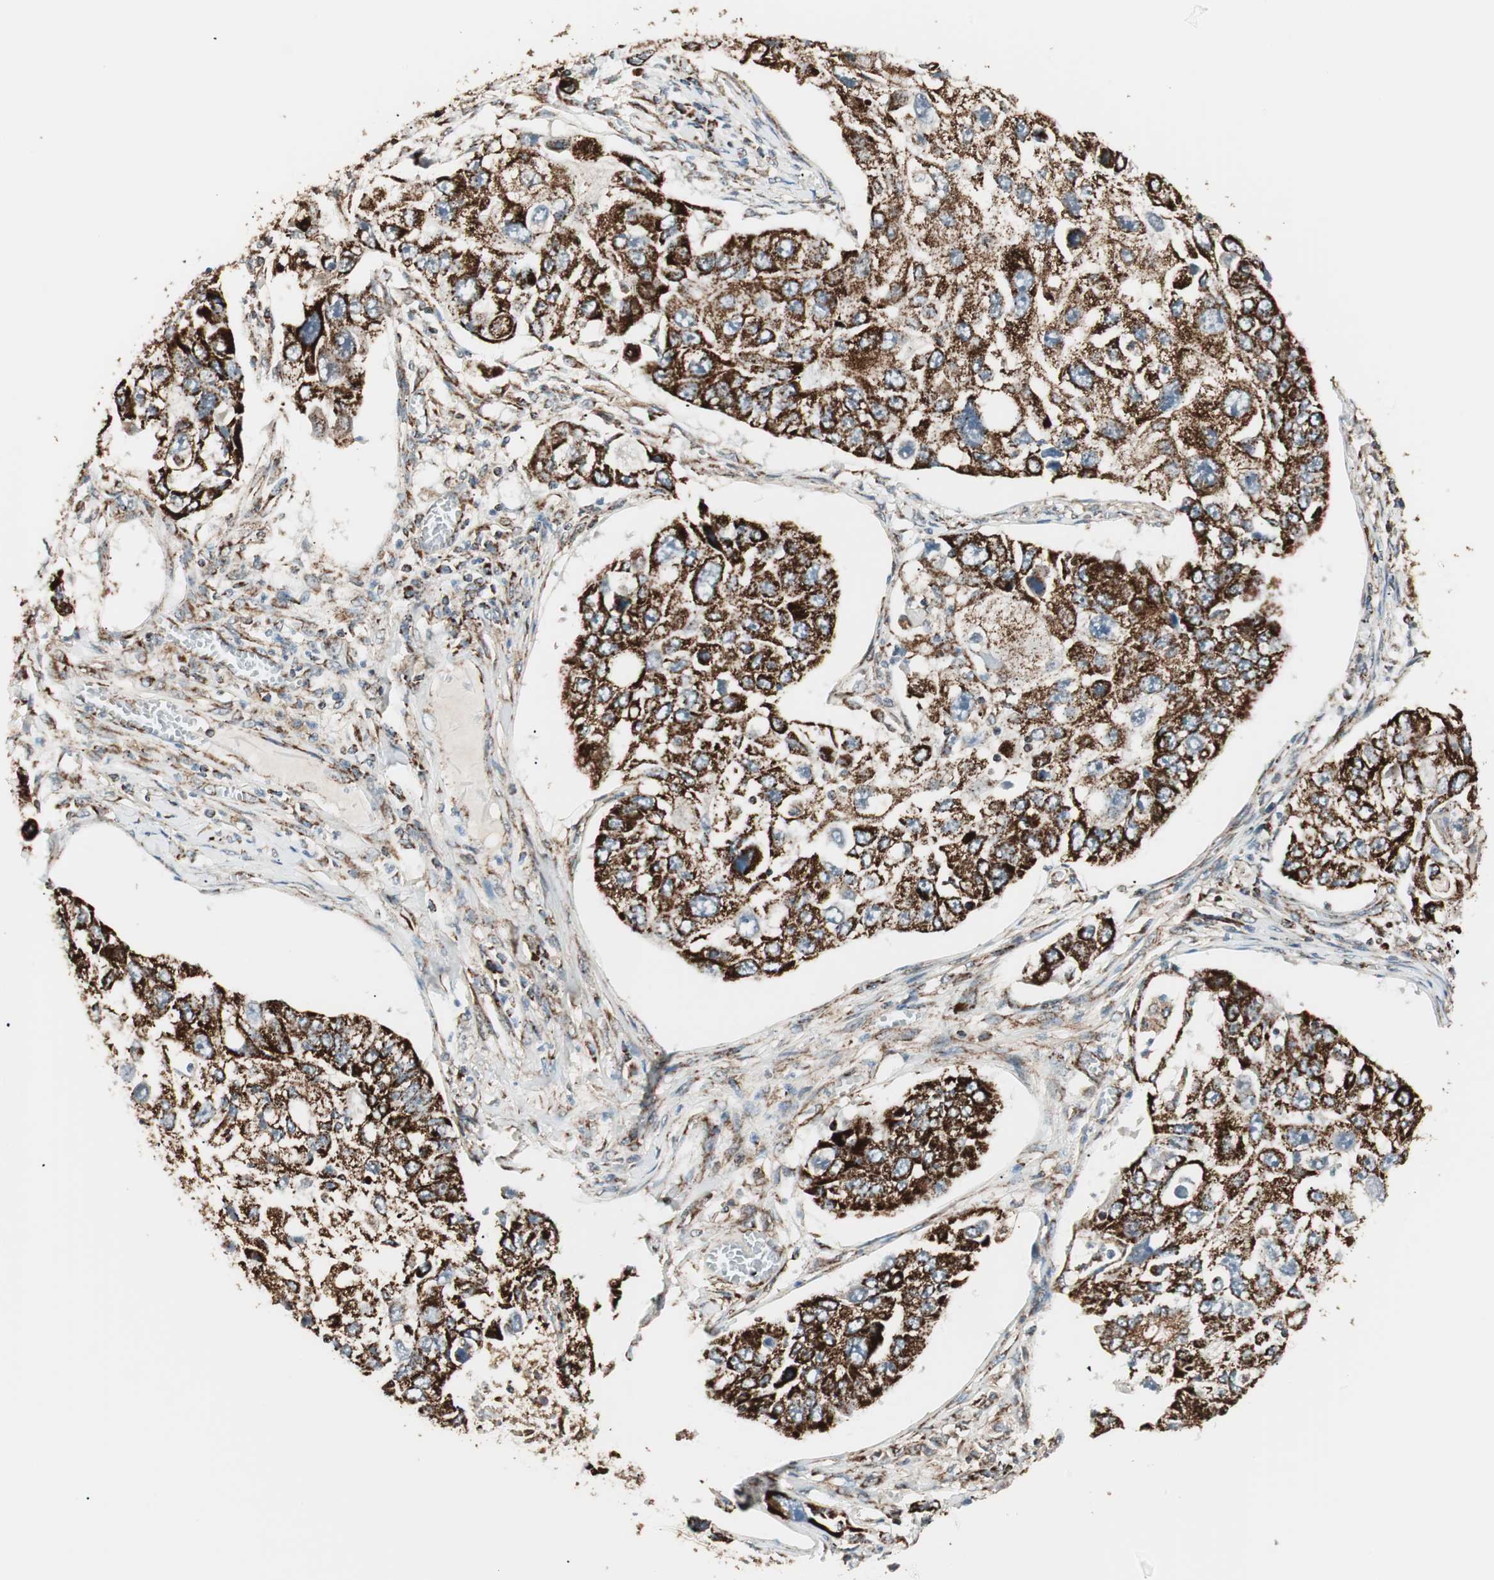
{"staining": {"intensity": "strong", "quantity": ">75%", "location": "cytoplasmic/membranous"}, "tissue": "lung cancer", "cell_type": "Tumor cells", "image_type": "cancer", "snomed": [{"axis": "morphology", "description": "Squamous cell carcinoma, NOS"}, {"axis": "topography", "description": "Lung"}], "caption": "This micrograph exhibits immunohistochemistry (IHC) staining of lung cancer (squamous cell carcinoma), with high strong cytoplasmic/membranous positivity in approximately >75% of tumor cells.", "gene": "TOMM22", "patient": {"sex": "male", "age": 71}}